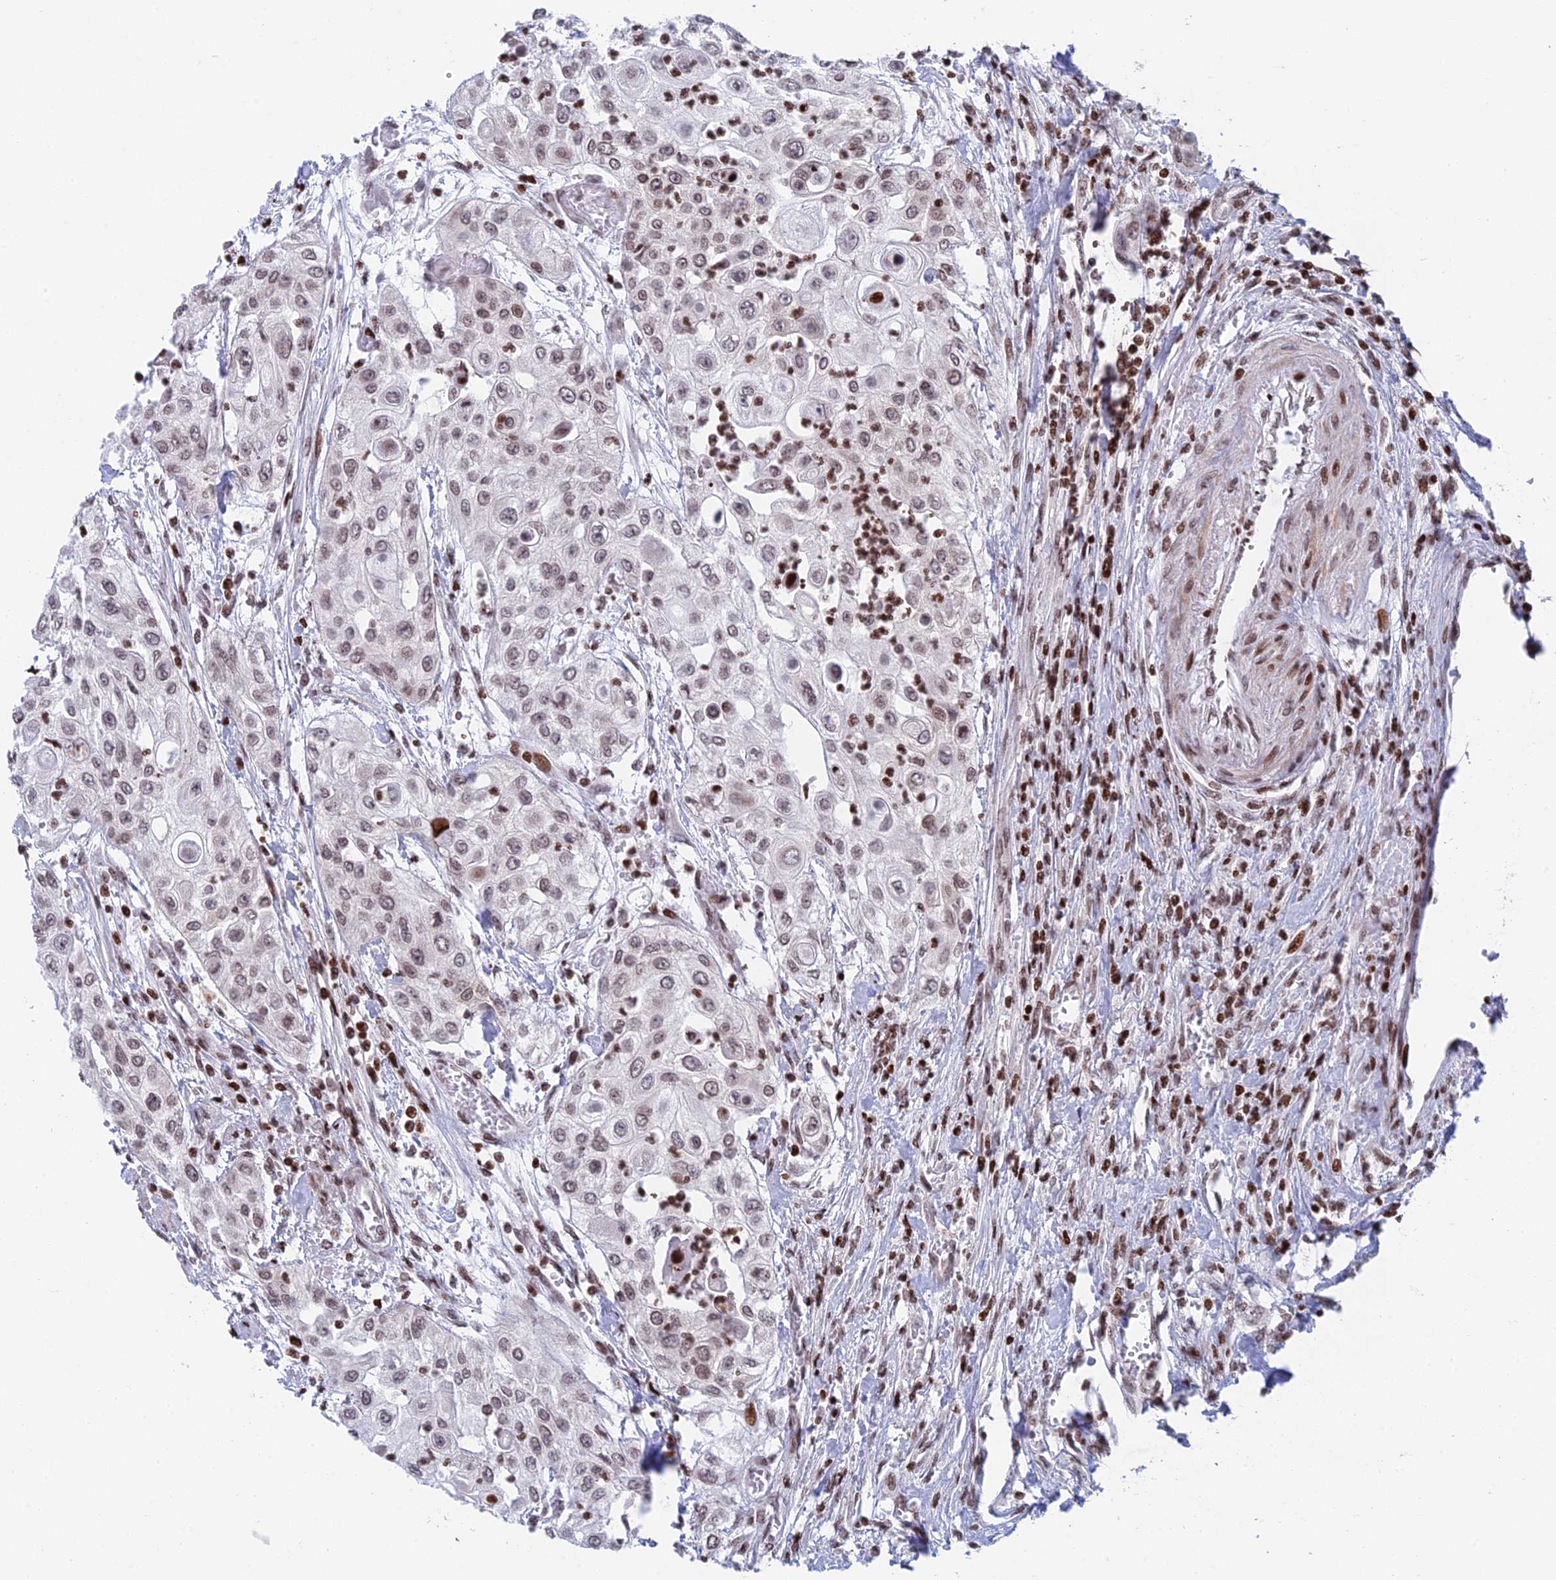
{"staining": {"intensity": "weak", "quantity": "25%-75%", "location": "nuclear"}, "tissue": "urothelial cancer", "cell_type": "Tumor cells", "image_type": "cancer", "snomed": [{"axis": "morphology", "description": "Urothelial carcinoma, High grade"}, {"axis": "topography", "description": "Urinary bladder"}], "caption": "The immunohistochemical stain shows weak nuclear expression in tumor cells of urothelial carcinoma (high-grade) tissue.", "gene": "RPAP1", "patient": {"sex": "female", "age": 79}}